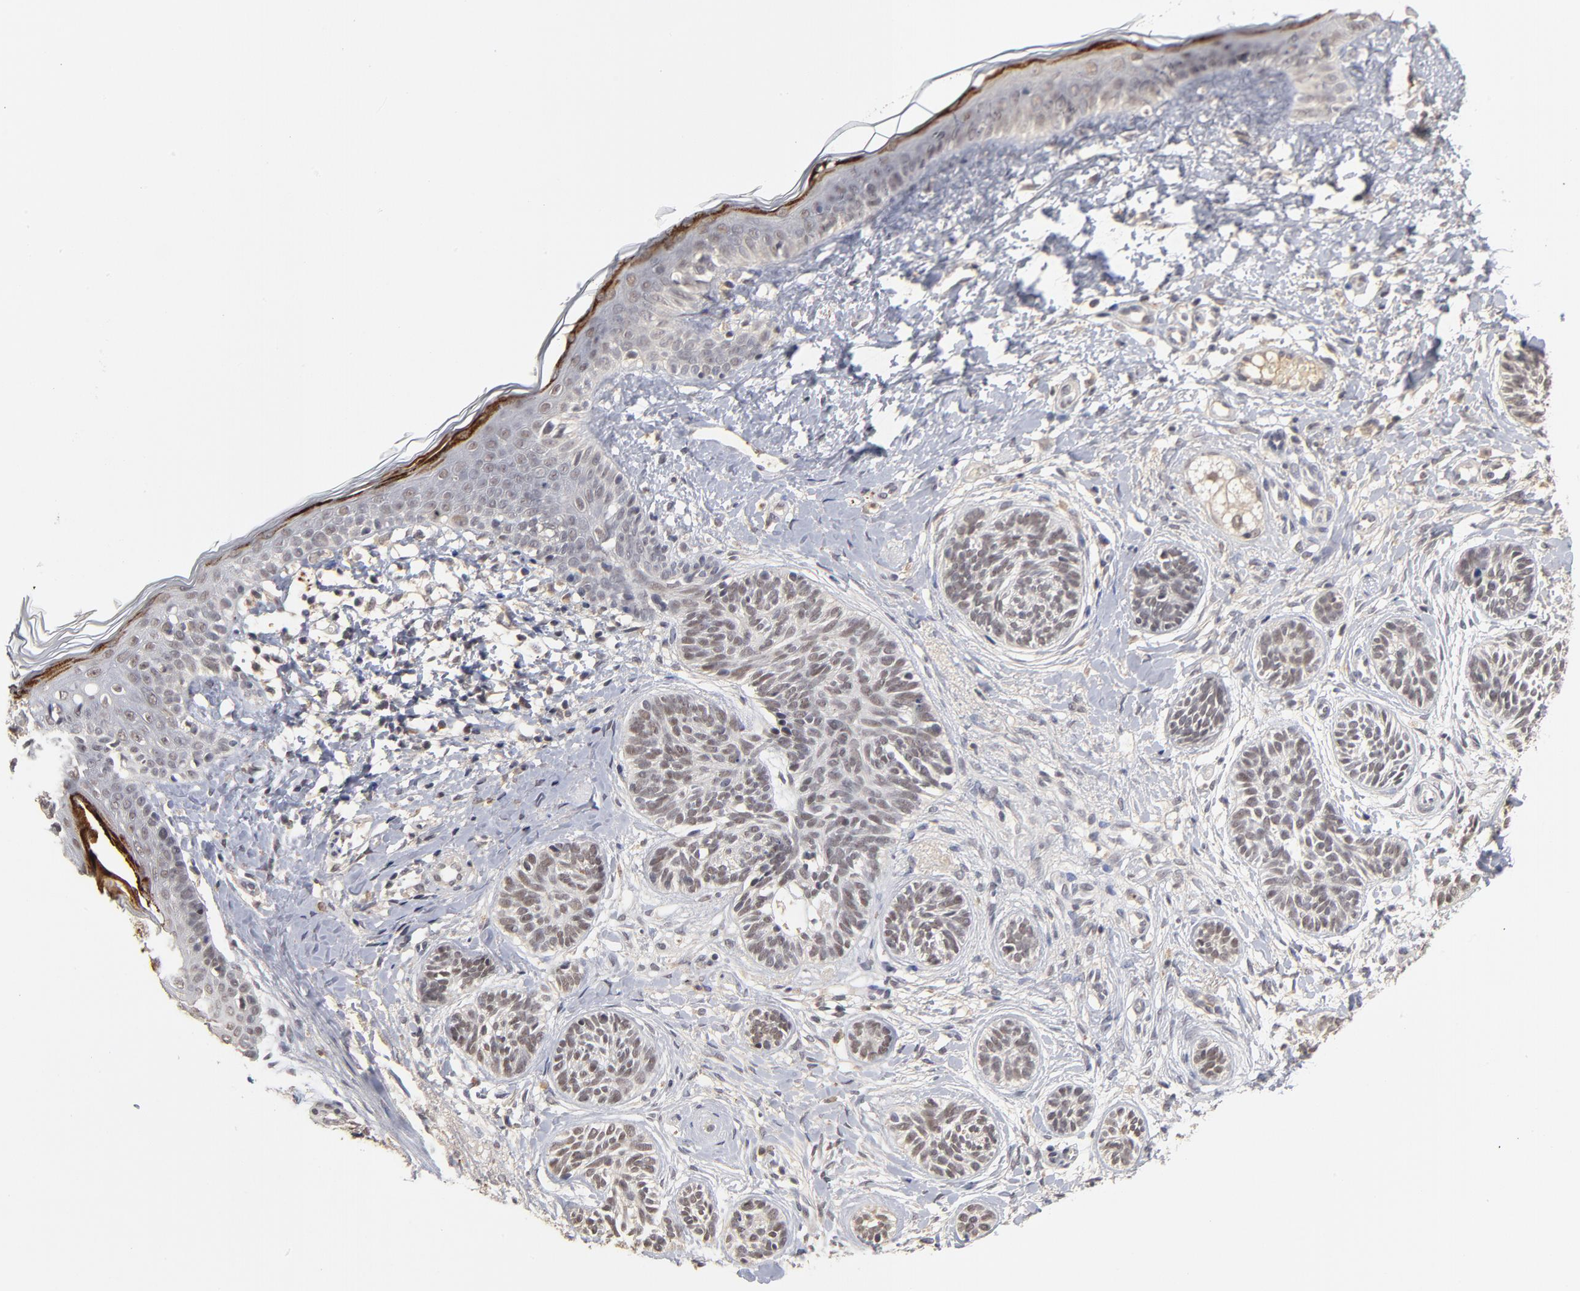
{"staining": {"intensity": "weak", "quantity": "25%-75%", "location": "nuclear"}, "tissue": "skin cancer", "cell_type": "Tumor cells", "image_type": "cancer", "snomed": [{"axis": "morphology", "description": "Normal tissue, NOS"}, {"axis": "morphology", "description": "Basal cell carcinoma"}, {"axis": "topography", "description": "Skin"}], "caption": "A histopathology image of human skin basal cell carcinoma stained for a protein shows weak nuclear brown staining in tumor cells. Ihc stains the protein in brown and the nuclei are stained blue.", "gene": "WSB1", "patient": {"sex": "male", "age": 63}}